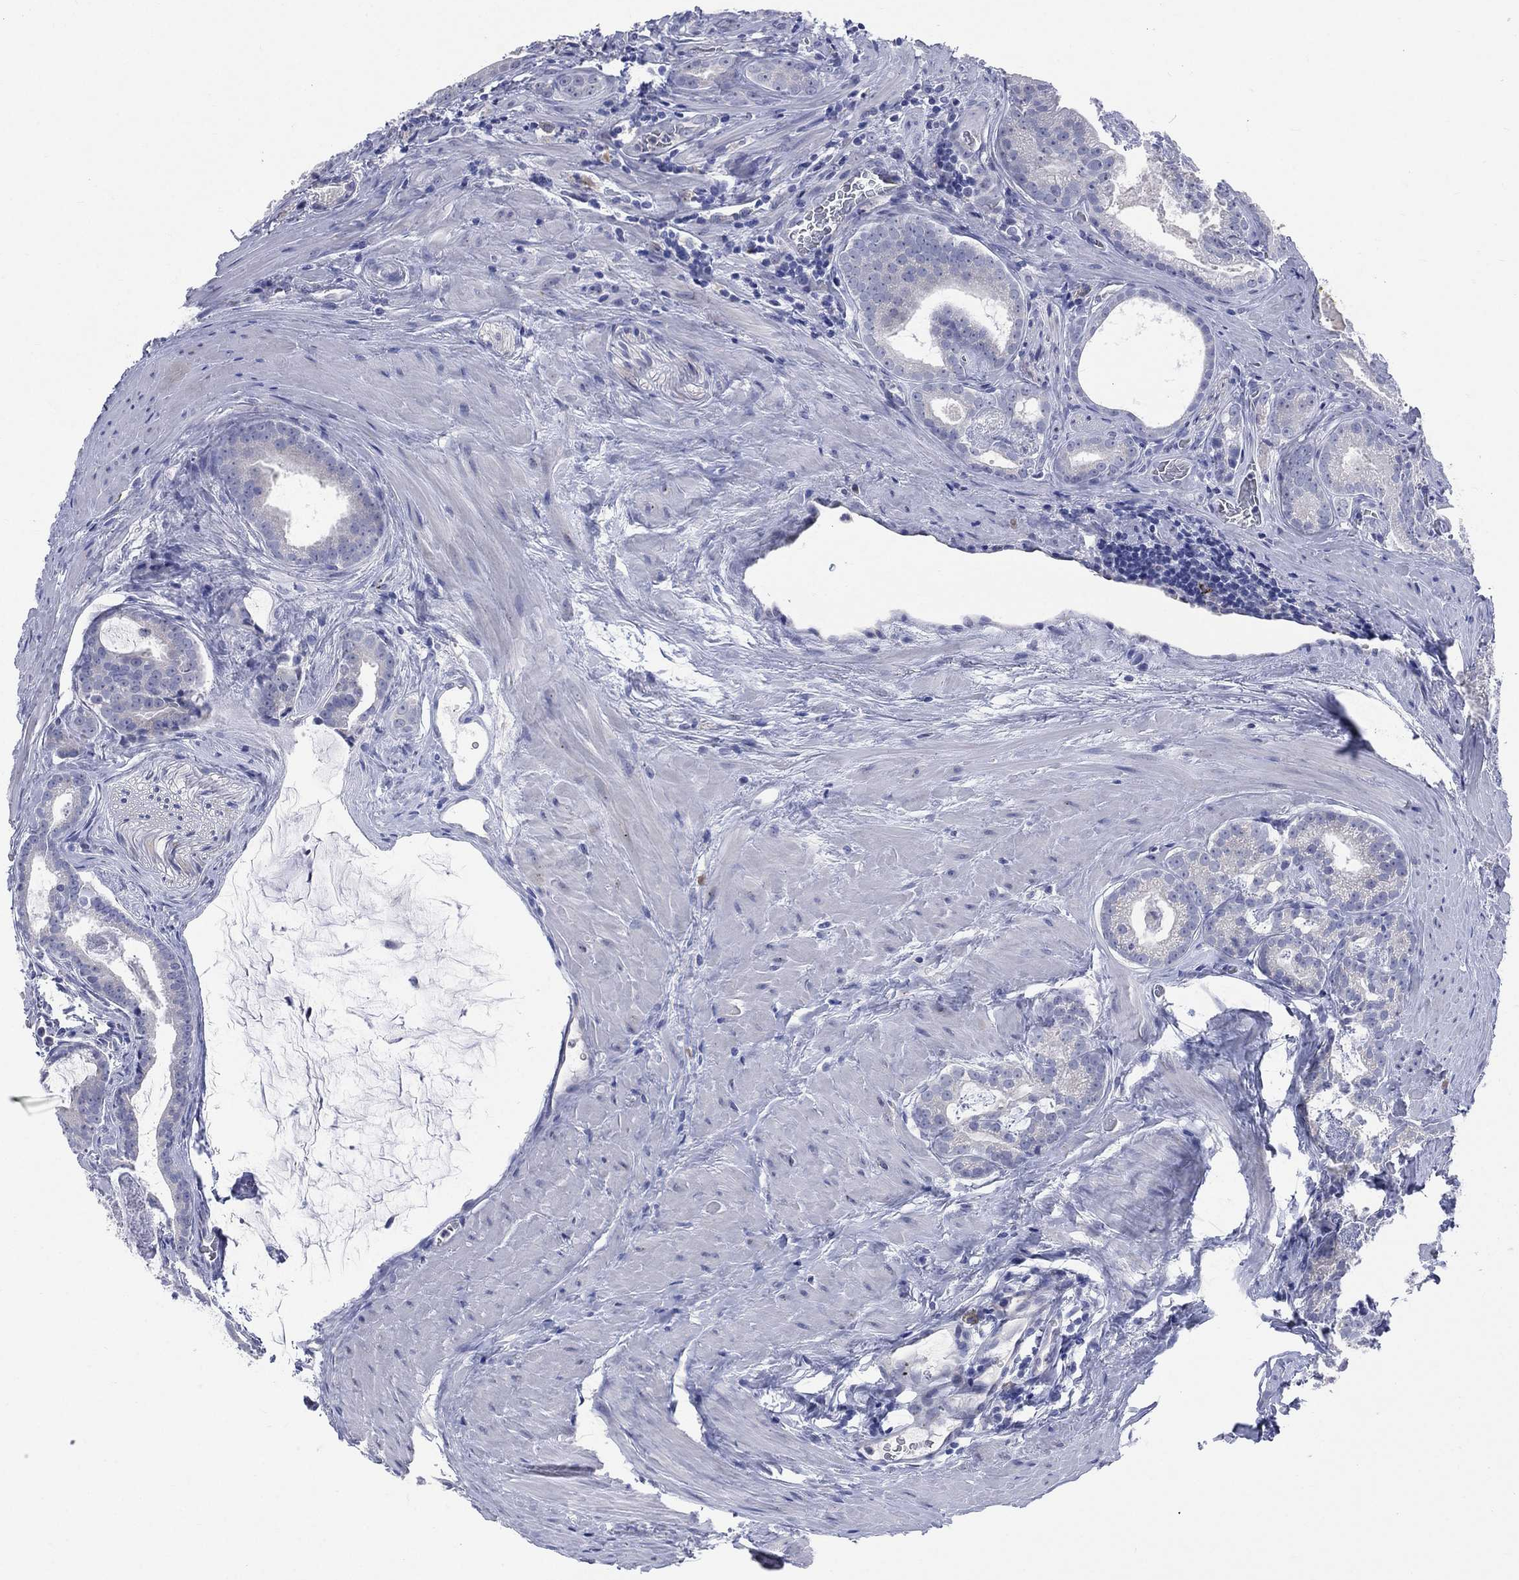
{"staining": {"intensity": "negative", "quantity": "none", "location": "none"}, "tissue": "prostate cancer", "cell_type": "Tumor cells", "image_type": "cancer", "snomed": [{"axis": "morphology", "description": "Adenocarcinoma, NOS"}, {"axis": "topography", "description": "Prostate"}], "caption": "DAB (3,3'-diaminobenzidine) immunohistochemical staining of human prostate adenocarcinoma exhibits no significant staining in tumor cells. (DAB immunohistochemistry visualized using brightfield microscopy, high magnification).", "gene": "AKAP3", "patient": {"sex": "male", "age": 61}}